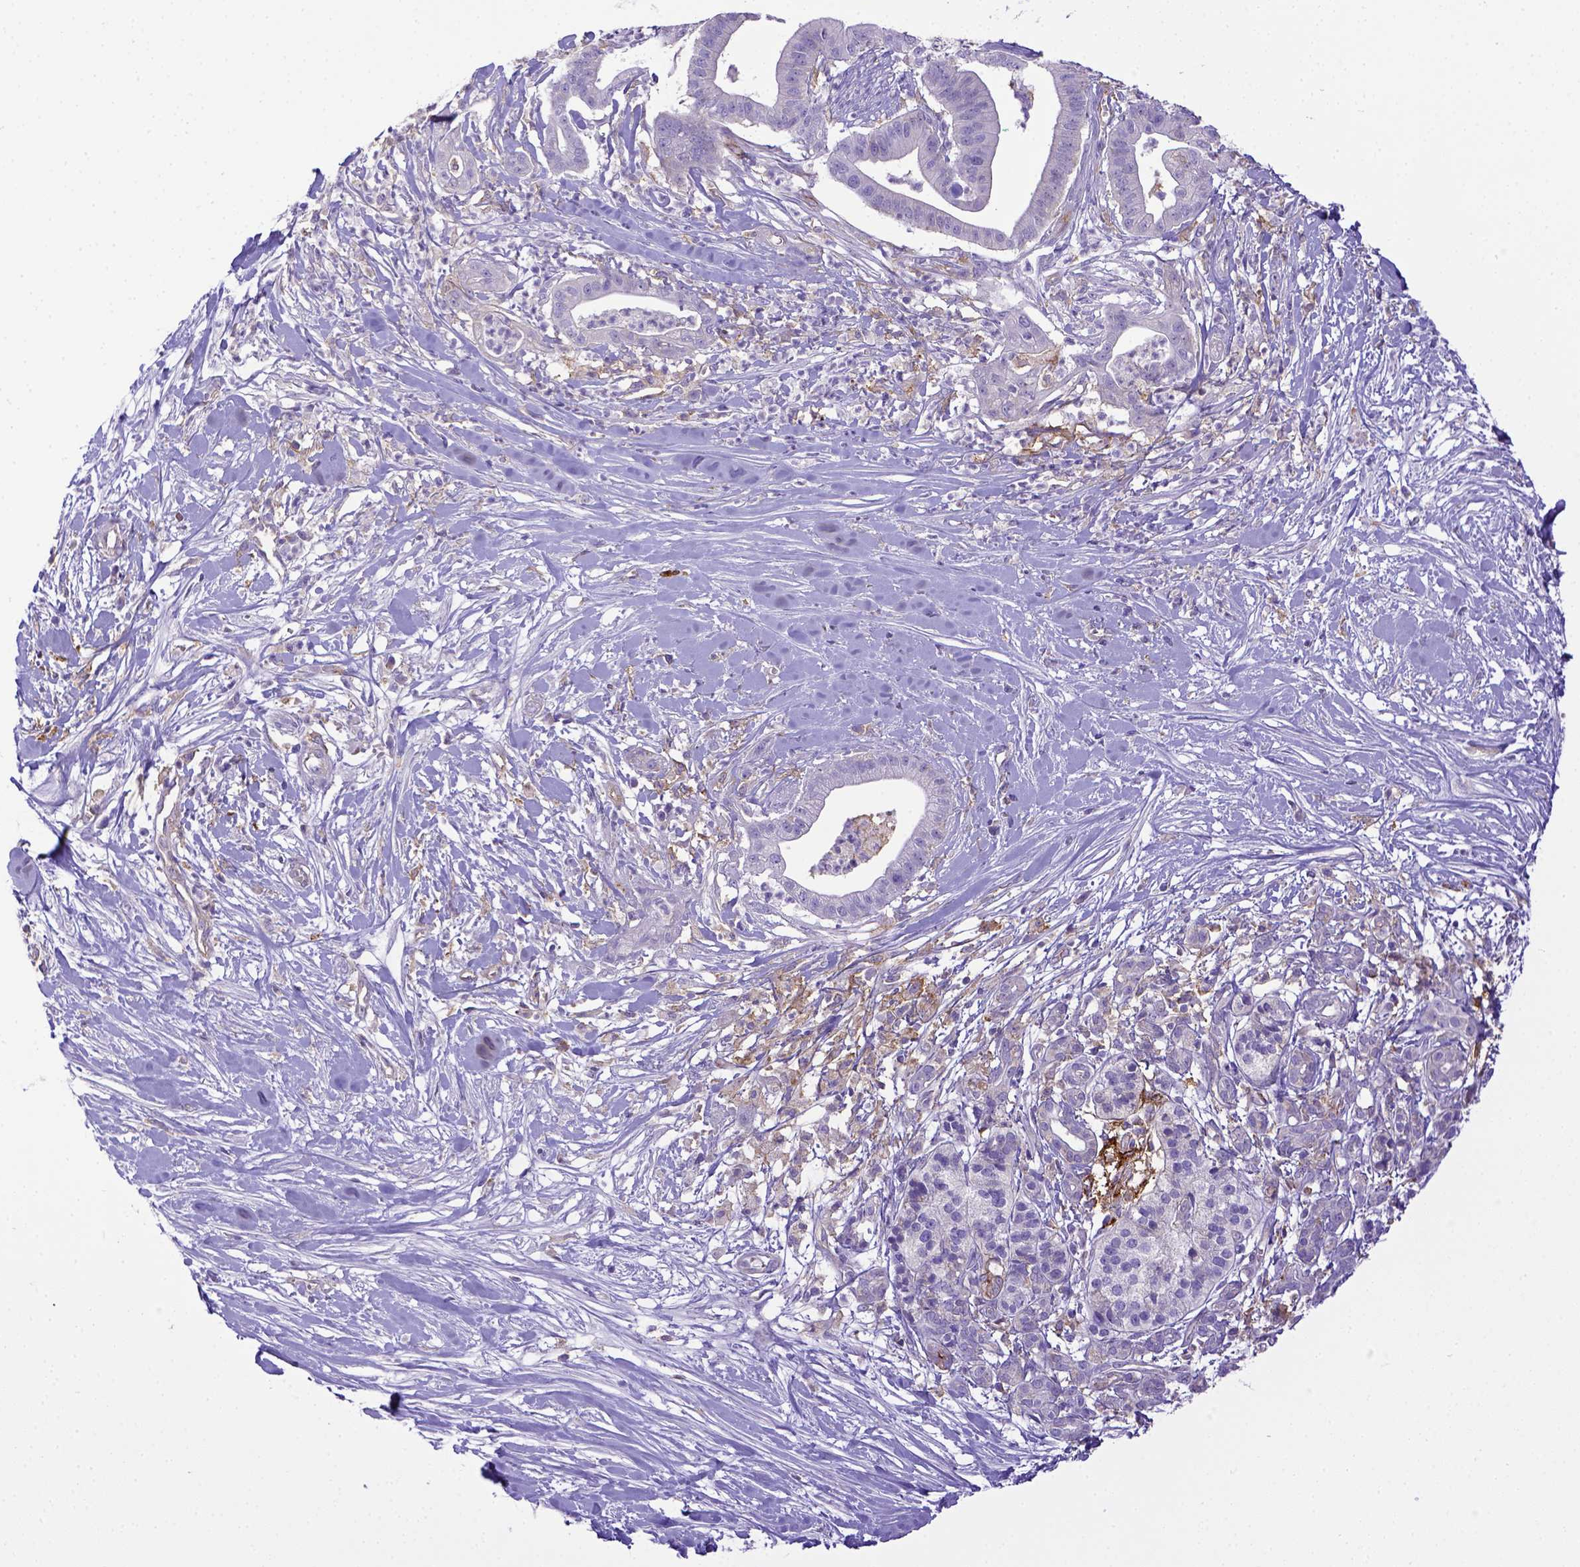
{"staining": {"intensity": "negative", "quantity": "none", "location": "none"}, "tissue": "pancreatic cancer", "cell_type": "Tumor cells", "image_type": "cancer", "snomed": [{"axis": "morphology", "description": "Normal tissue, NOS"}, {"axis": "morphology", "description": "Adenocarcinoma, NOS"}, {"axis": "topography", "description": "Lymph node"}, {"axis": "topography", "description": "Pancreas"}], "caption": "Protein analysis of adenocarcinoma (pancreatic) shows no significant staining in tumor cells.", "gene": "CD40", "patient": {"sex": "female", "age": 58}}